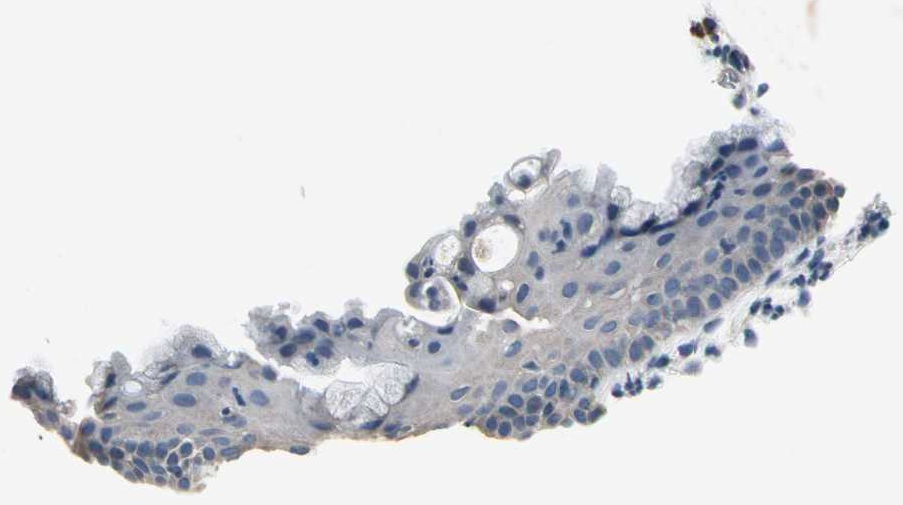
{"staining": {"intensity": "weak", "quantity": "<25%", "location": "cytoplasmic/membranous"}, "tissue": "cervix", "cell_type": "Squamous epithelial cells", "image_type": "normal", "snomed": [{"axis": "morphology", "description": "Normal tissue, NOS"}, {"axis": "topography", "description": "Cervix"}], "caption": "Protein analysis of benign cervix shows no significant staining in squamous epithelial cells. (Immunohistochemistry (ihc), brightfield microscopy, high magnification).", "gene": "SELENOK", "patient": {"sex": "female", "age": 39}}